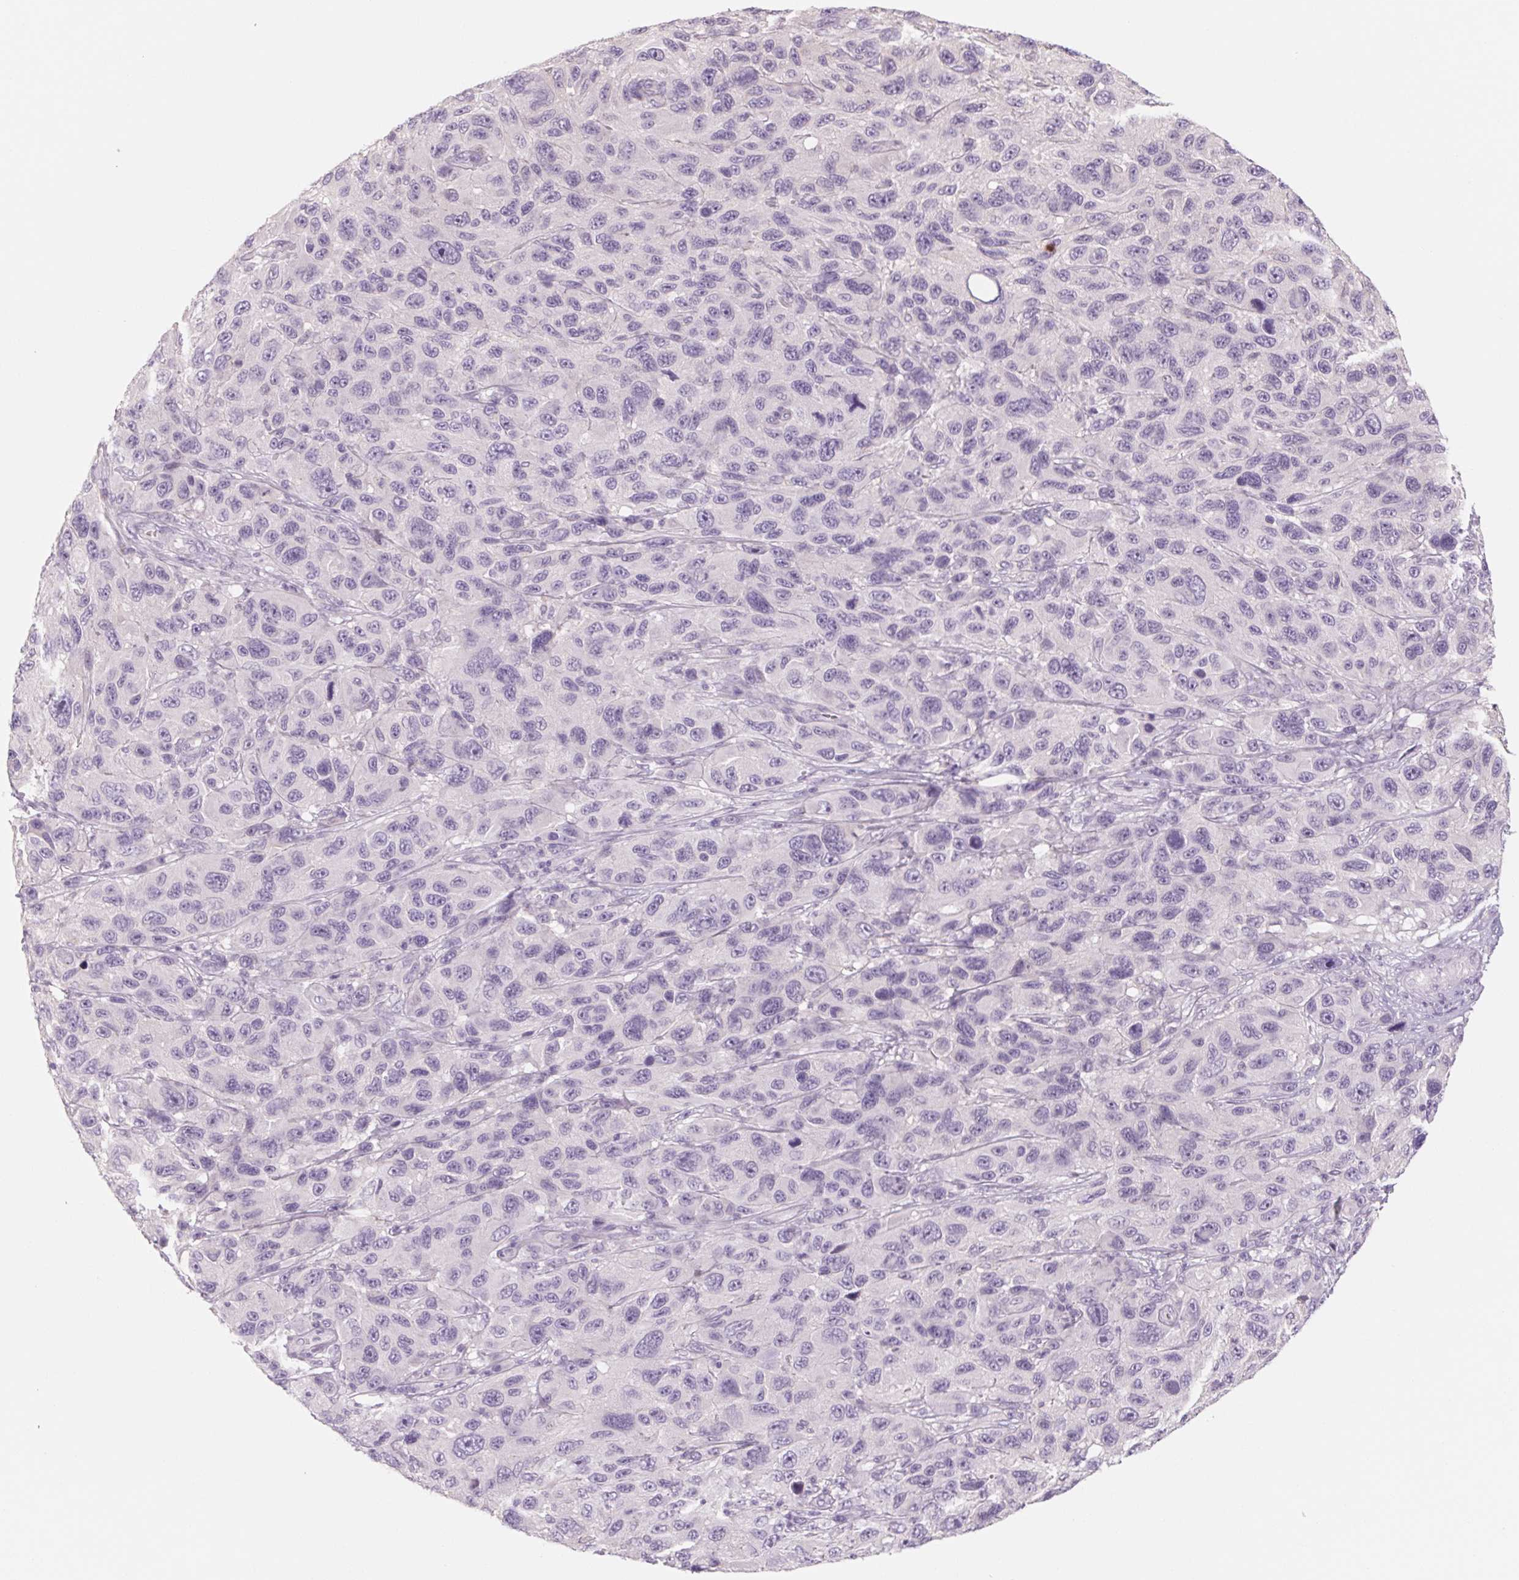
{"staining": {"intensity": "negative", "quantity": "none", "location": "none"}, "tissue": "melanoma", "cell_type": "Tumor cells", "image_type": "cancer", "snomed": [{"axis": "morphology", "description": "Malignant melanoma, NOS"}, {"axis": "topography", "description": "Skin"}], "caption": "This is an IHC histopathology image of human melanoma. There is no expression in tumor cells.", "gene": "POU1F1", "patient": {"sex": "male", "age": 53}}